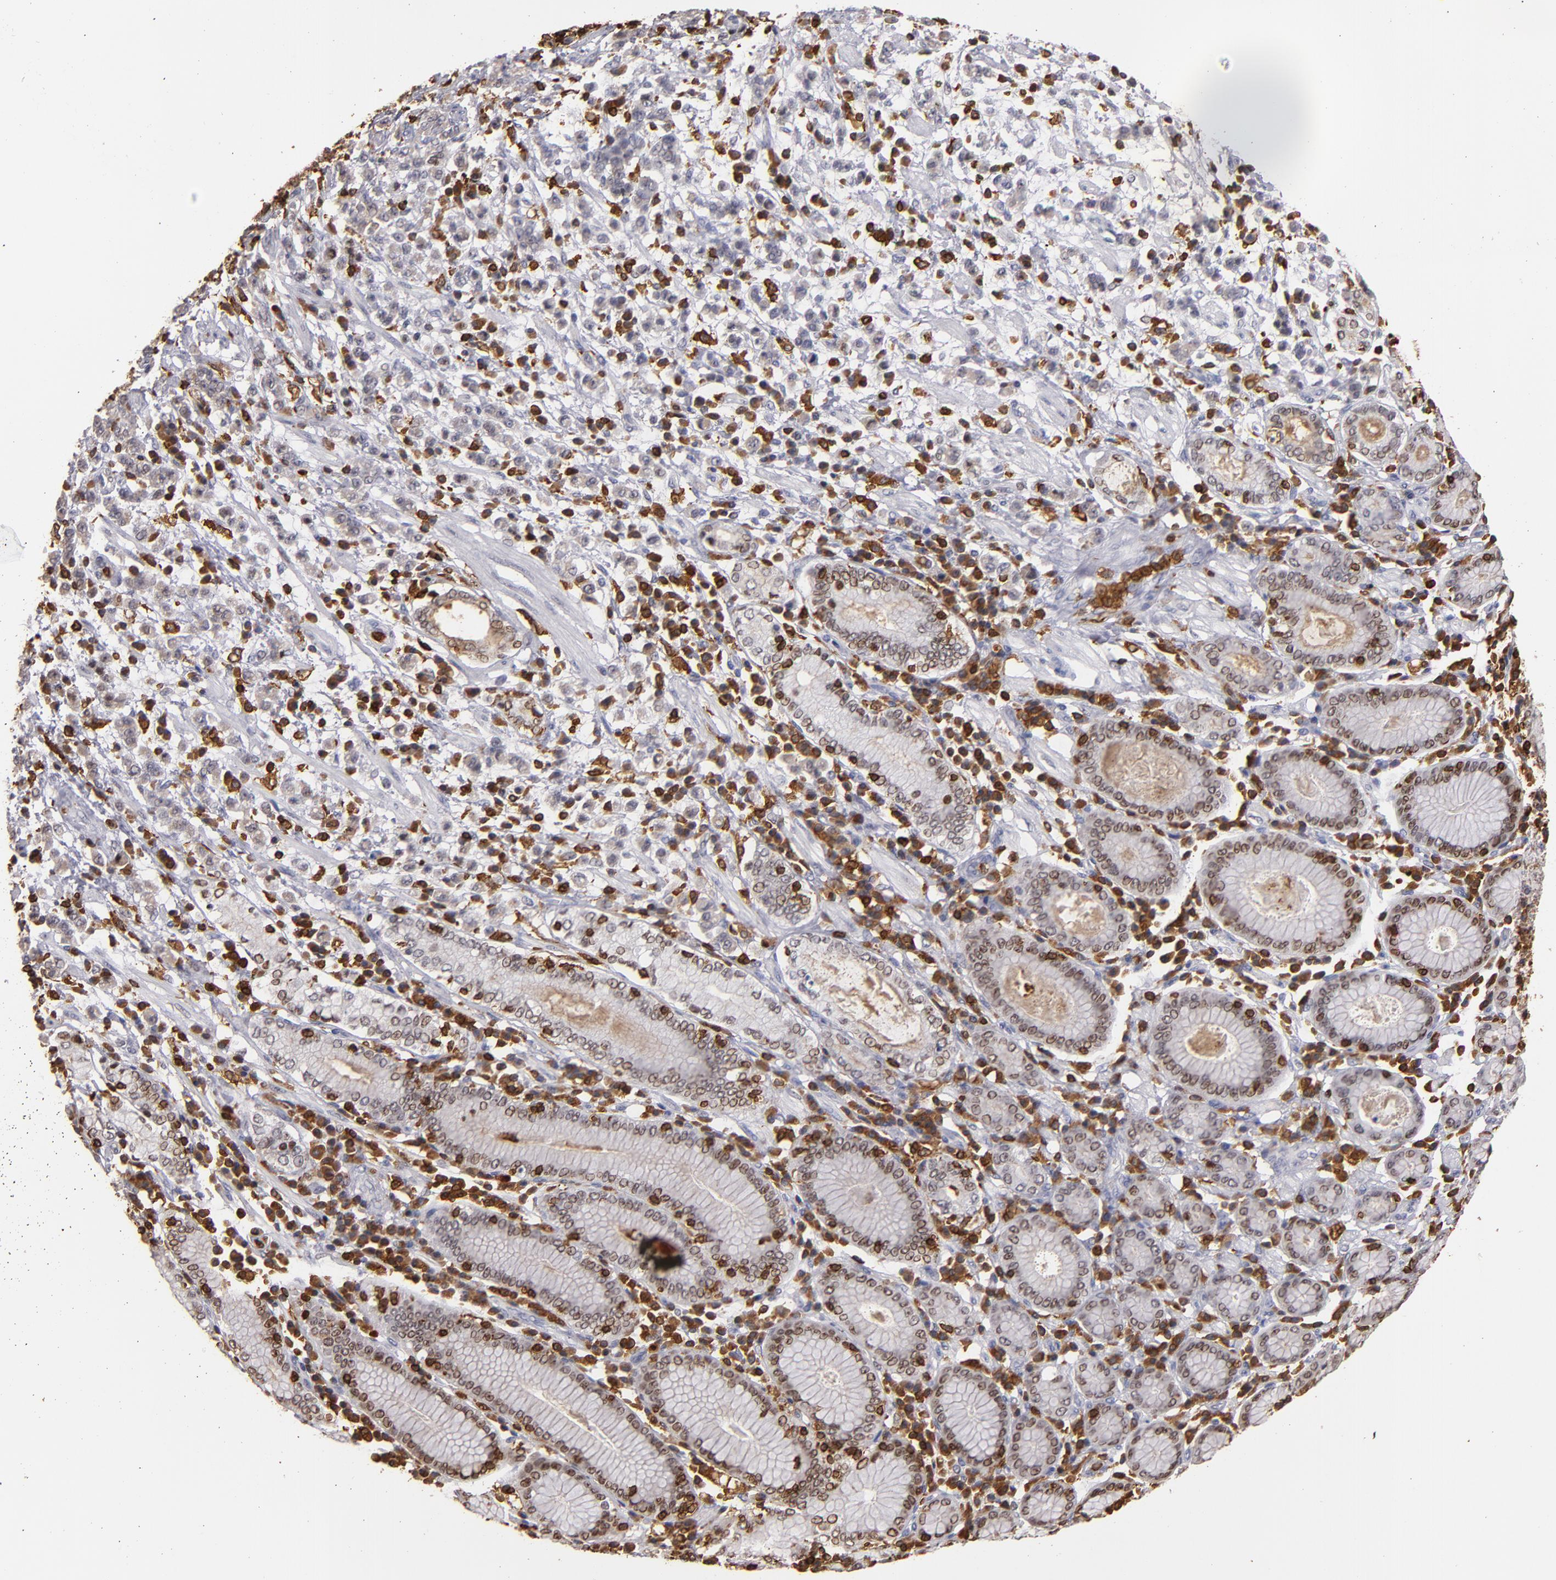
{"staining": {"intensity": "weak", "quantity": "25%-75%", "location": "cytoplasmic/membranous"}, "tissue": "stomach cancer", "cell_type": "Tumor cells", "image_type": "cancer", "snomed": [{"axis": "morphology", "description": "Adenocarcinoma, NOS"}, {"axis": "topography", "description": "Stomach, lower"}], "caption": "Adenocarcinoma (stomach) stained with immunohistochemistry (IHC) reveals weak cytoplasmic/membranous positivity in approximately 25%-75% of tumor cells.", "gene": "WAS", "patient": {"sex": "male", "age": 88}}